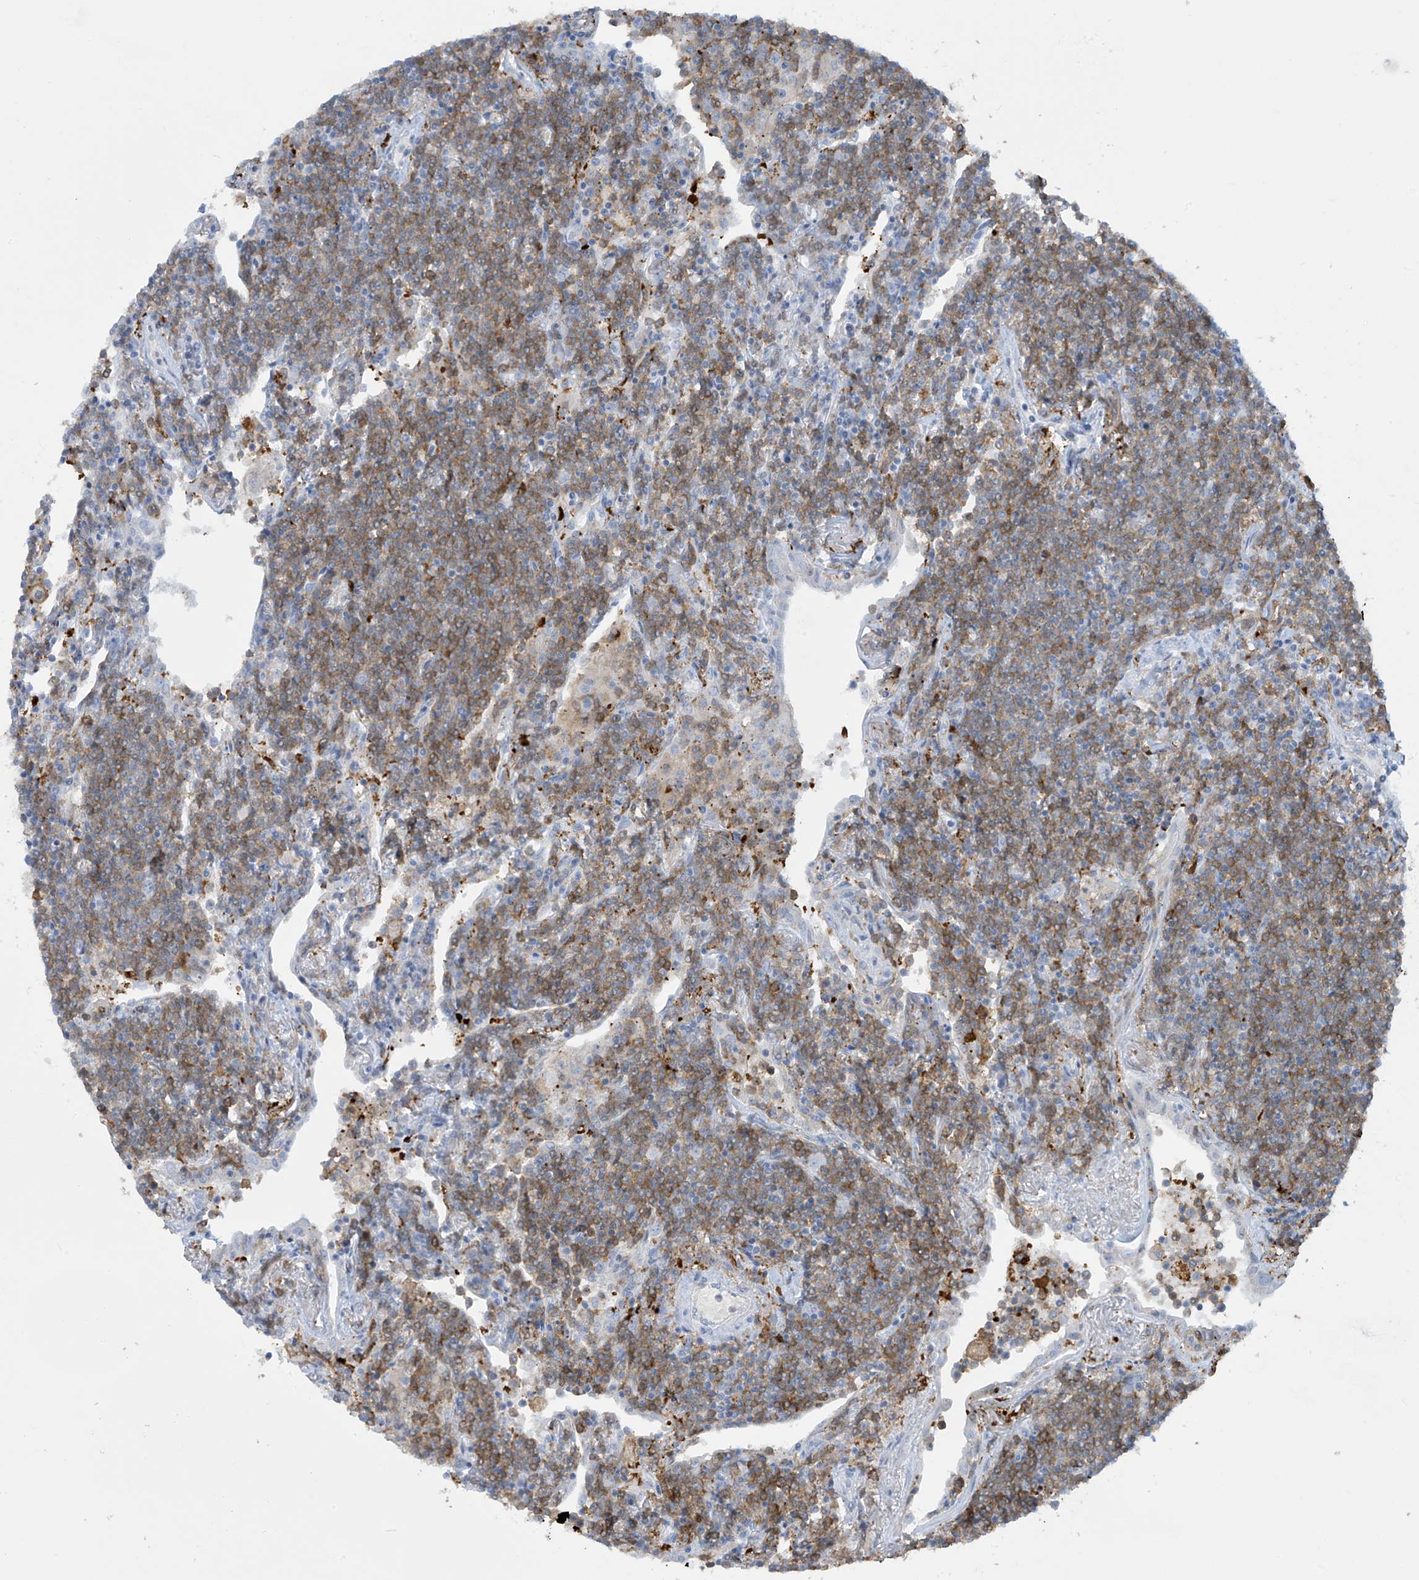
{"staining": {"intensity": "moderate", "quantity": "25%-75%", "location": "cytoplasmic/membranous"}, "tissue": "lymphoma", "cell_type": "Tumor cells", "image_type": "cancer", "snomed": [{"axis": "morphology", "description": "Malignant lymphoma, non-Hodgkin's type, Low grade"}, {"axis": "topography", "description": "Lung"}], "caption": "Immunohistochemistry (IHC) photomicrograph of neoplastic tissue: human lymphoma stained using immunohistochemistry (IHC) exhibits medium levels of moderate protein expression localized specifically in the cytoplasmic/membranous of tumor cells, appearing as a cytoplasmic/membranous brown color.", "gene": "TRMT2B", "patient": {"sex": "female", "age": 71}}